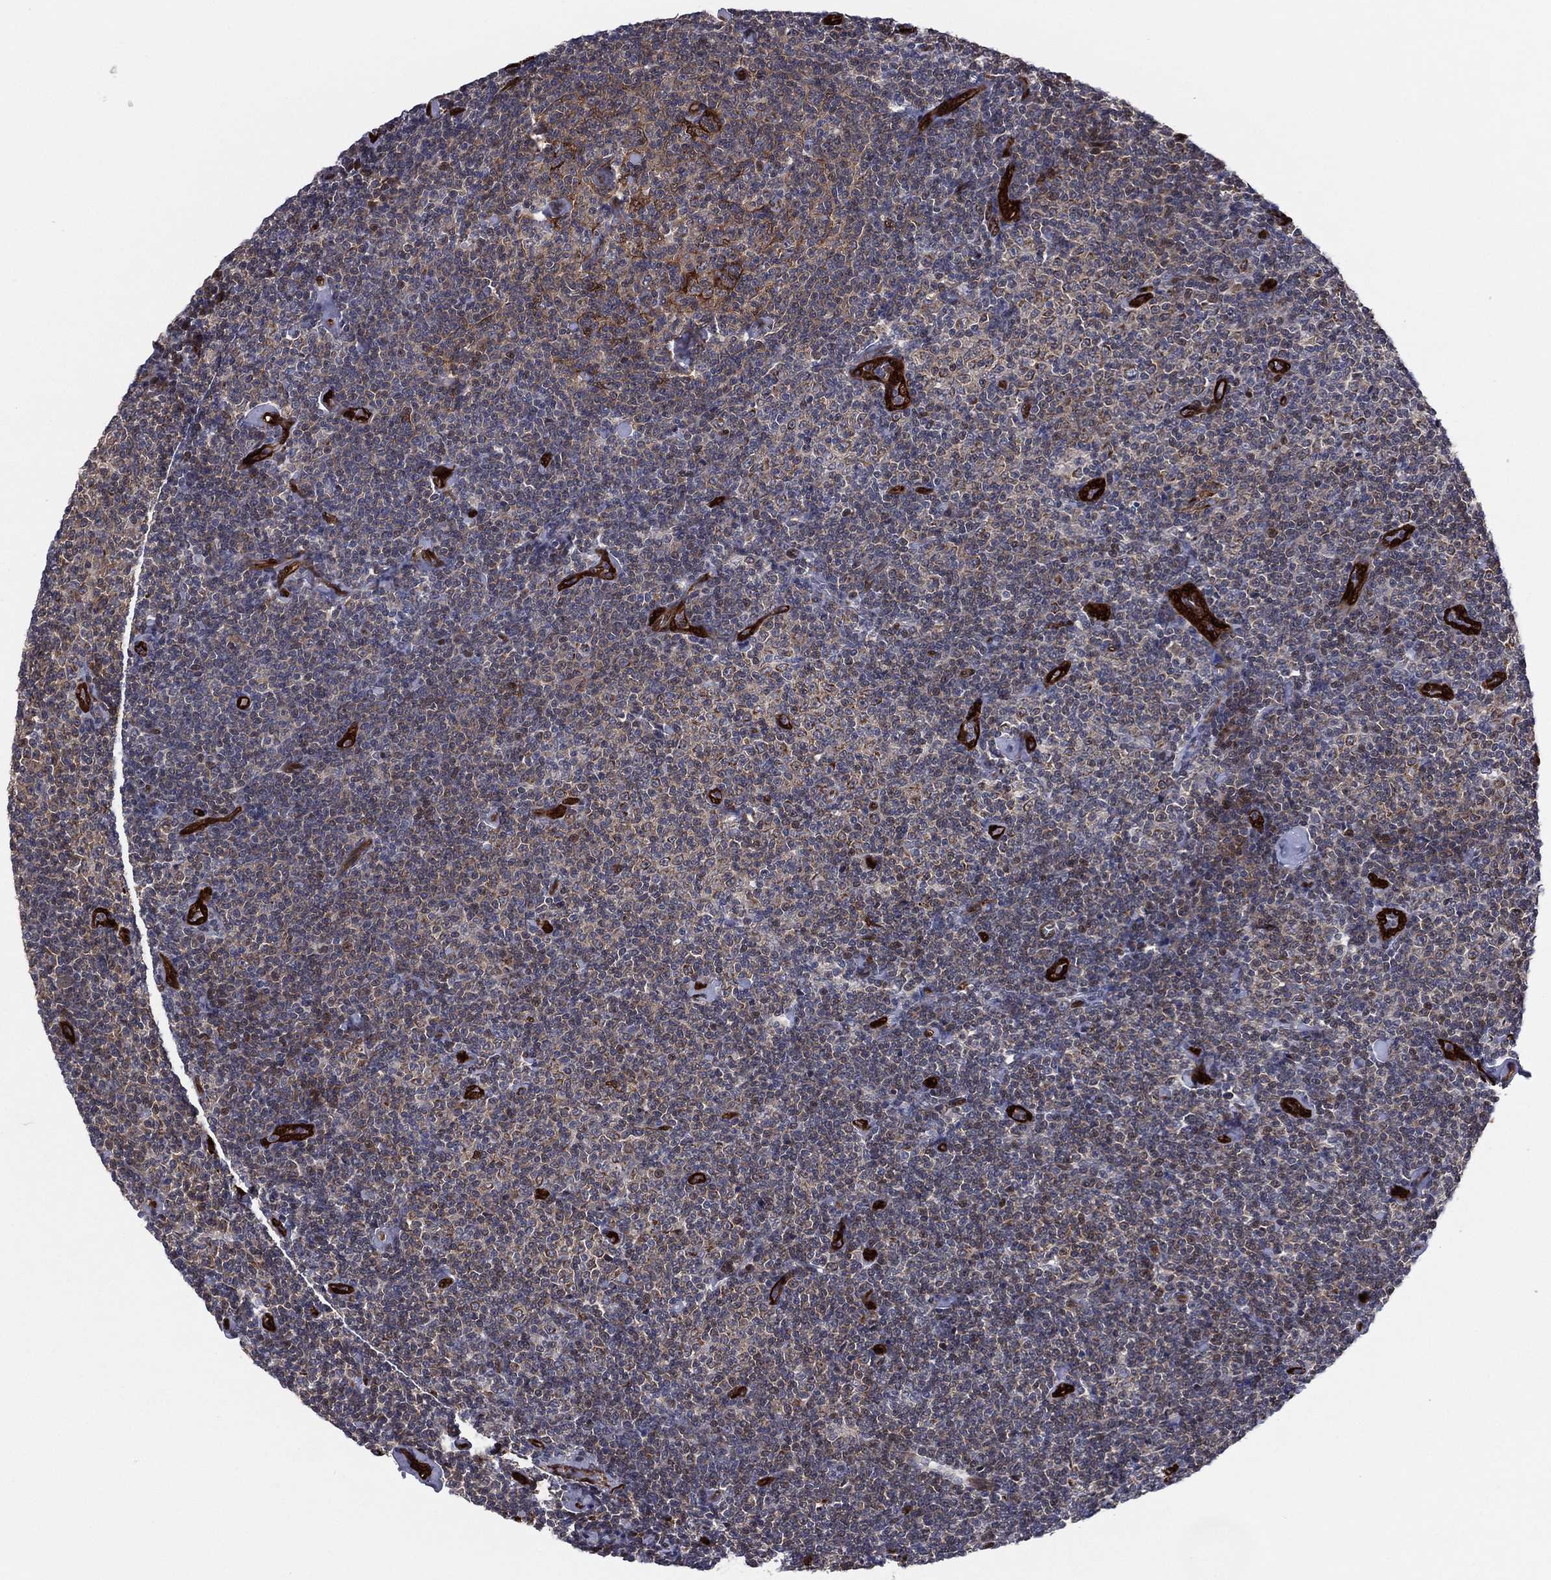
{"staining": {"intensity": "moderate", "quantity": "<25%", "location": "cytoplasmic/membranous"}, "tissue": "lymphoma", "cell_type": "Tumor cells", "image_type": "cancer", "snomed": [{"axis": "morphology", "description": "Malignant lymphoma, non-Hodgkin's type, Low grade"}, {"axis": "topography", "description": "Lymph node"}], "caption": "DAB immunohistochemical staining of human lymphoma displays moderate cytoplasmic/membranous protein expression in approximately <25% of tumor cells.", "gene": "SNCG", "patient": {"sex": "male", "age": 81}}